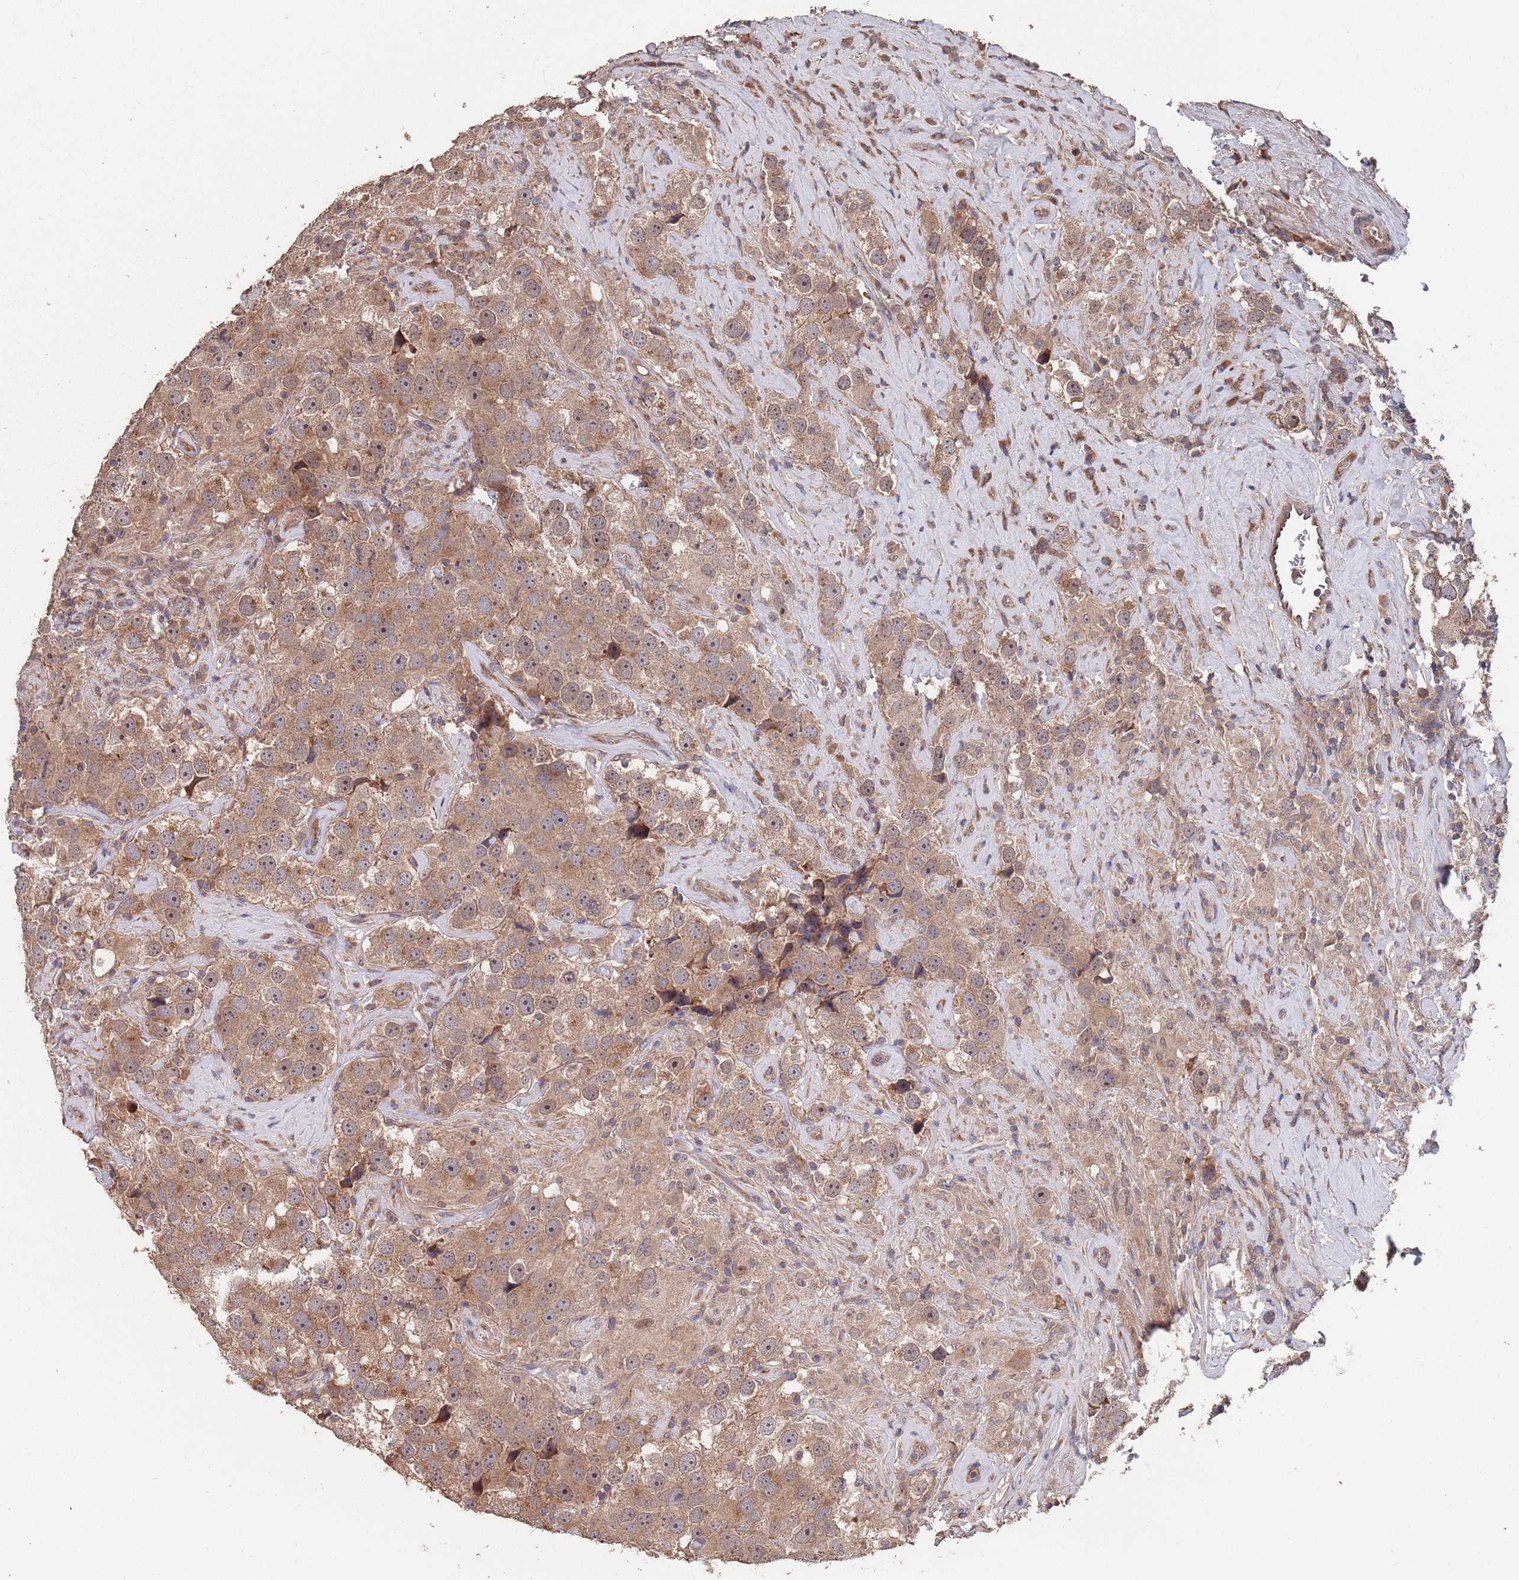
{"staining": {"intensity": "moderate", "quantity": ">75%", "location": "cytoplasmic/membranous"}, "tissue": "testis cancer", "cell_type": "Tumor cells", "image_type": "cancer", "snomed": [{"axis": "morphology", "description": "Seminoma, NOS"}, {"axis": "topography", "description": "Testis"}], "caption": "IHC micrograph of neoplastic tissue: testis cancer (seminoma) stained using immunohistochemistry (IHC) displays medium levels of moderate protein expression localized specifically in the cytoplasmic/membranous of tumor cells, appearing as a cytoplasmic/membranous brown color.", "gene": "UNC45A", "patient": {"sex": "male", "age": 49}}